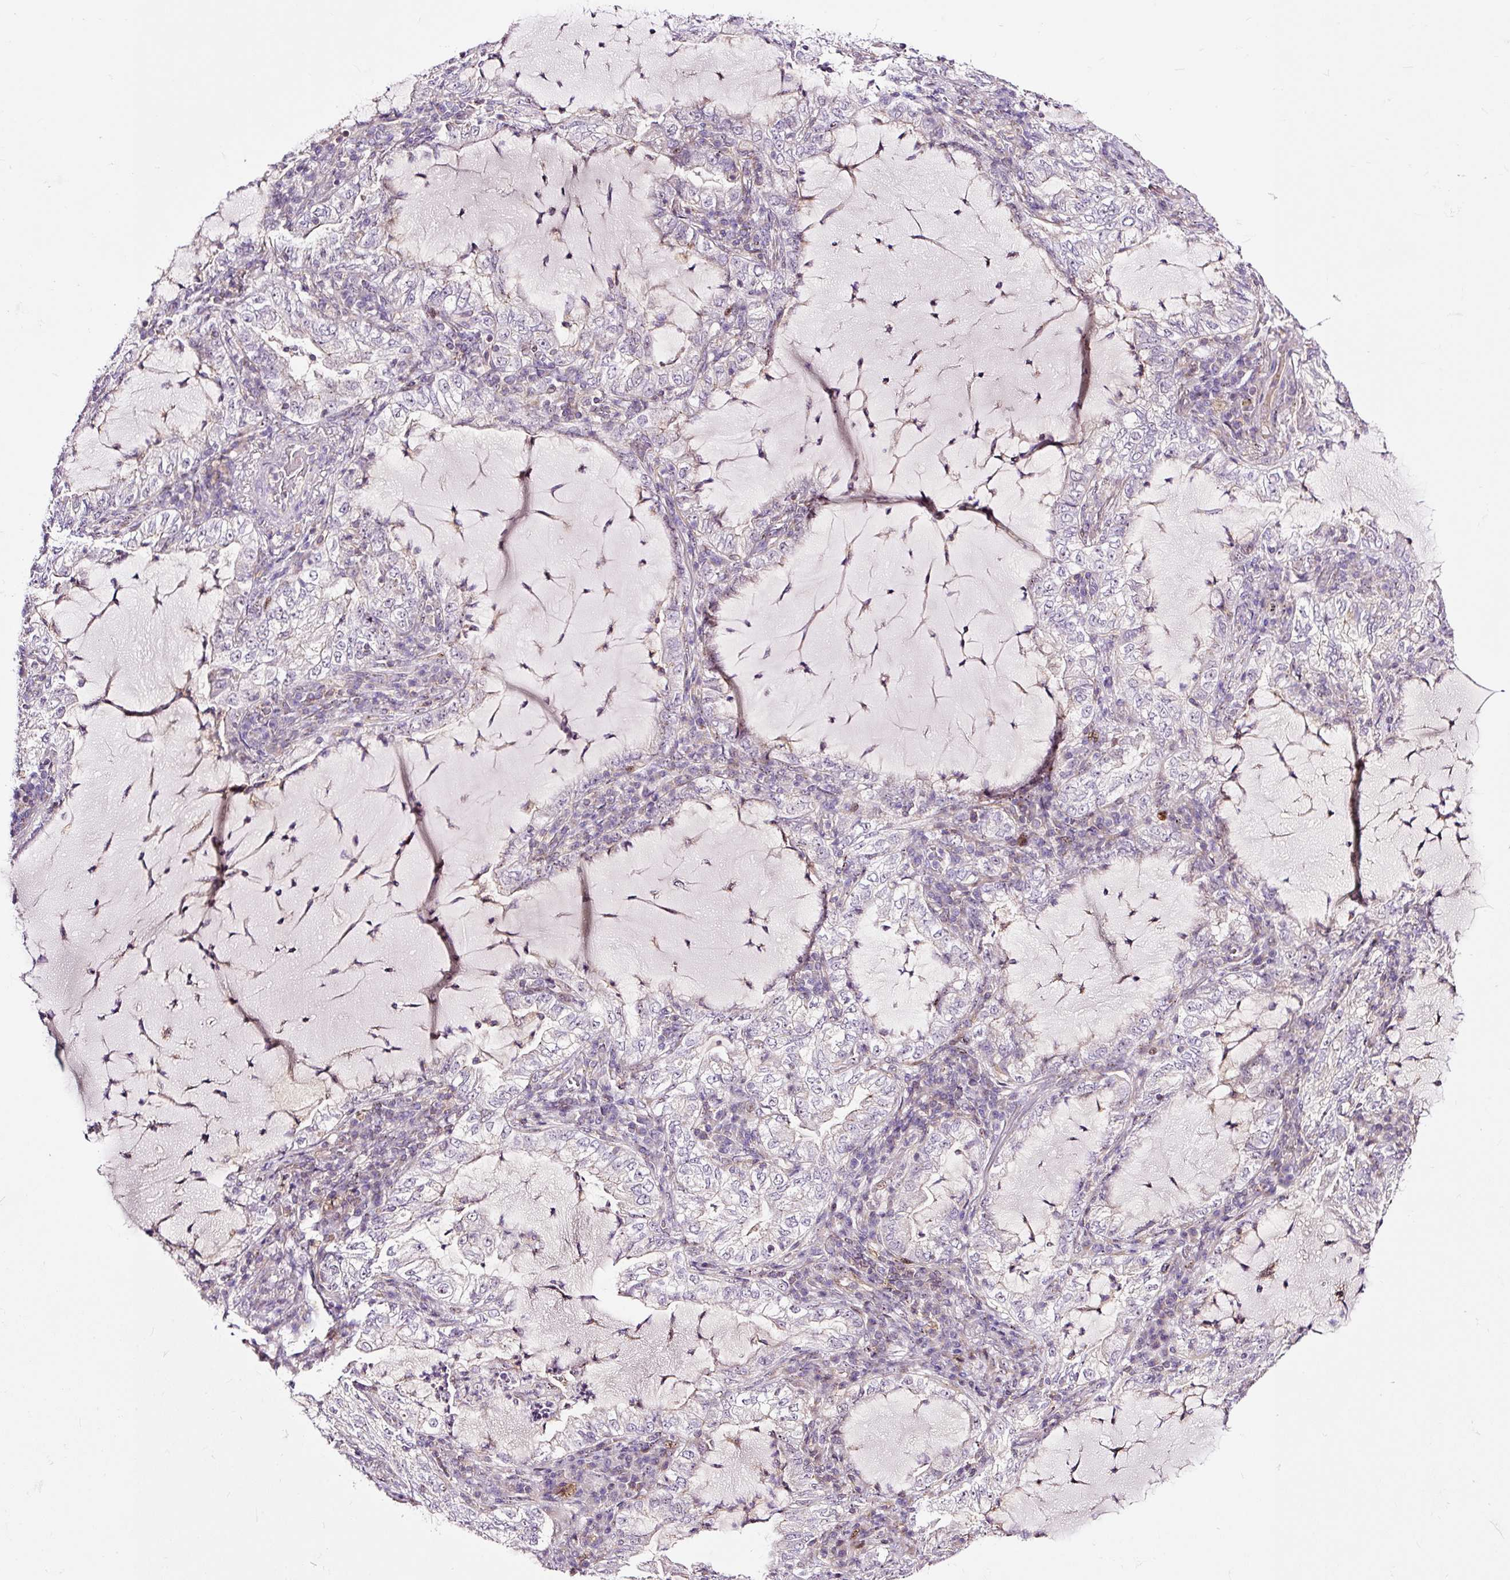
{"staining": {"intensity": "negative", "quantity": "none", "location": "none"}, "tissue": "lung cancer", "cell_type": "Tumor cells", "image_type": "cancer", "snomed": [{"axis": "morphology", "description": "Adenocarcinoma, NOS"}, {"axis": "topography", "description": "Lung"}], "caption": "This is an immunohistochemistry histopathology image of lung cancer (adenocarcinoma). There is no positivity in tumor cells.", "gene": "BOLA3", "patient": {"sex": "female", "age": 73}}